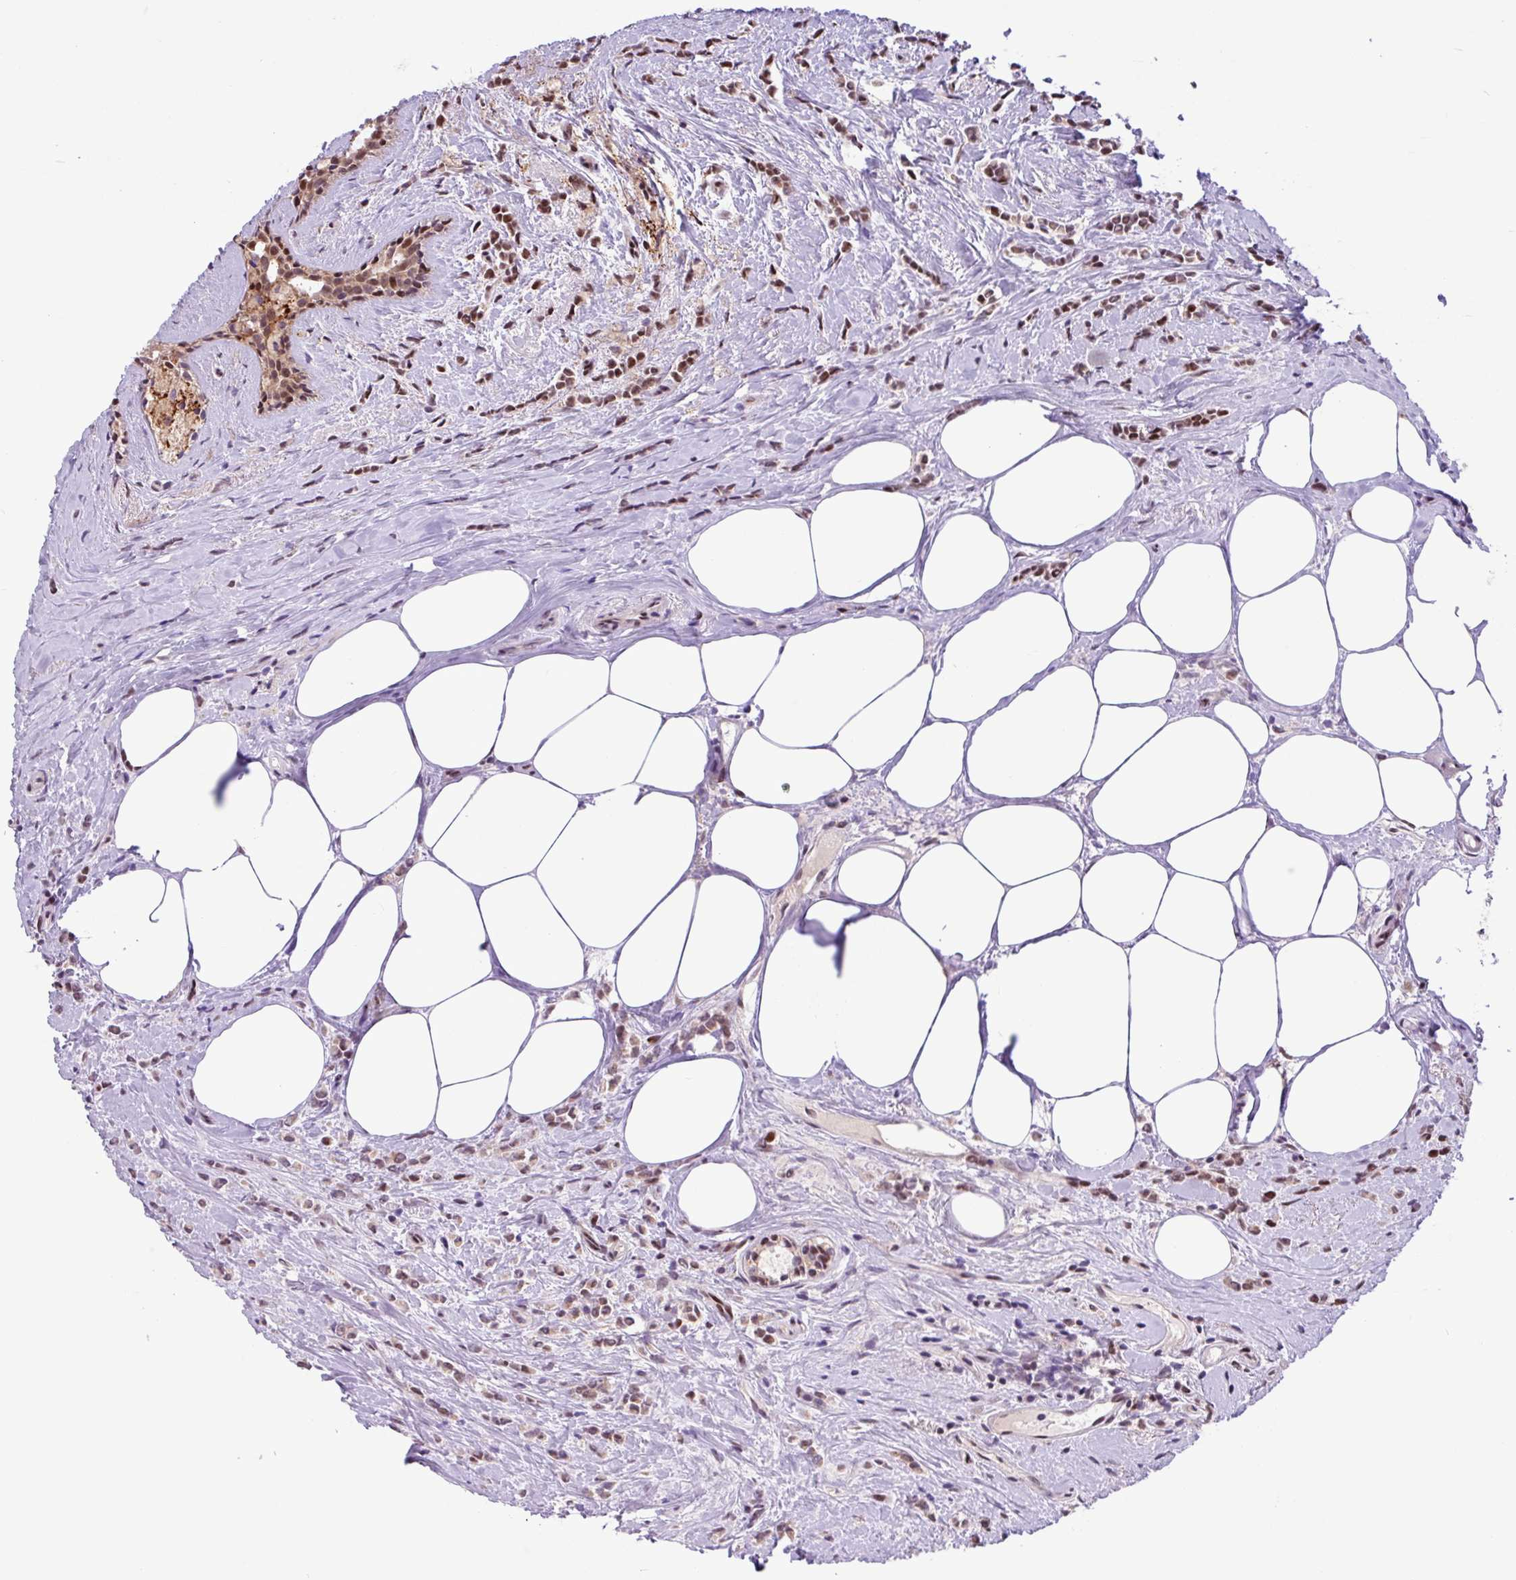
{"staining": {"intensity": "moderate", "quantity": ">75%", "location": "nuclear"}, "tissue": "breast cancer", "cell_type": "Tumor cells", "image_type": "cancer", "snomed": [{"axis": "morphology", "description": "Lobular carcinoma"}, {"axis": "topography", "description": "Breast"}], "caption": "Protein analysis of lobular carcinoma (breast) tissue demonstrates moderate nuclear positivity in about >75% of tumor cells.", "gene": "BRD3", "patient": {"sex": "female", "age": 84}}